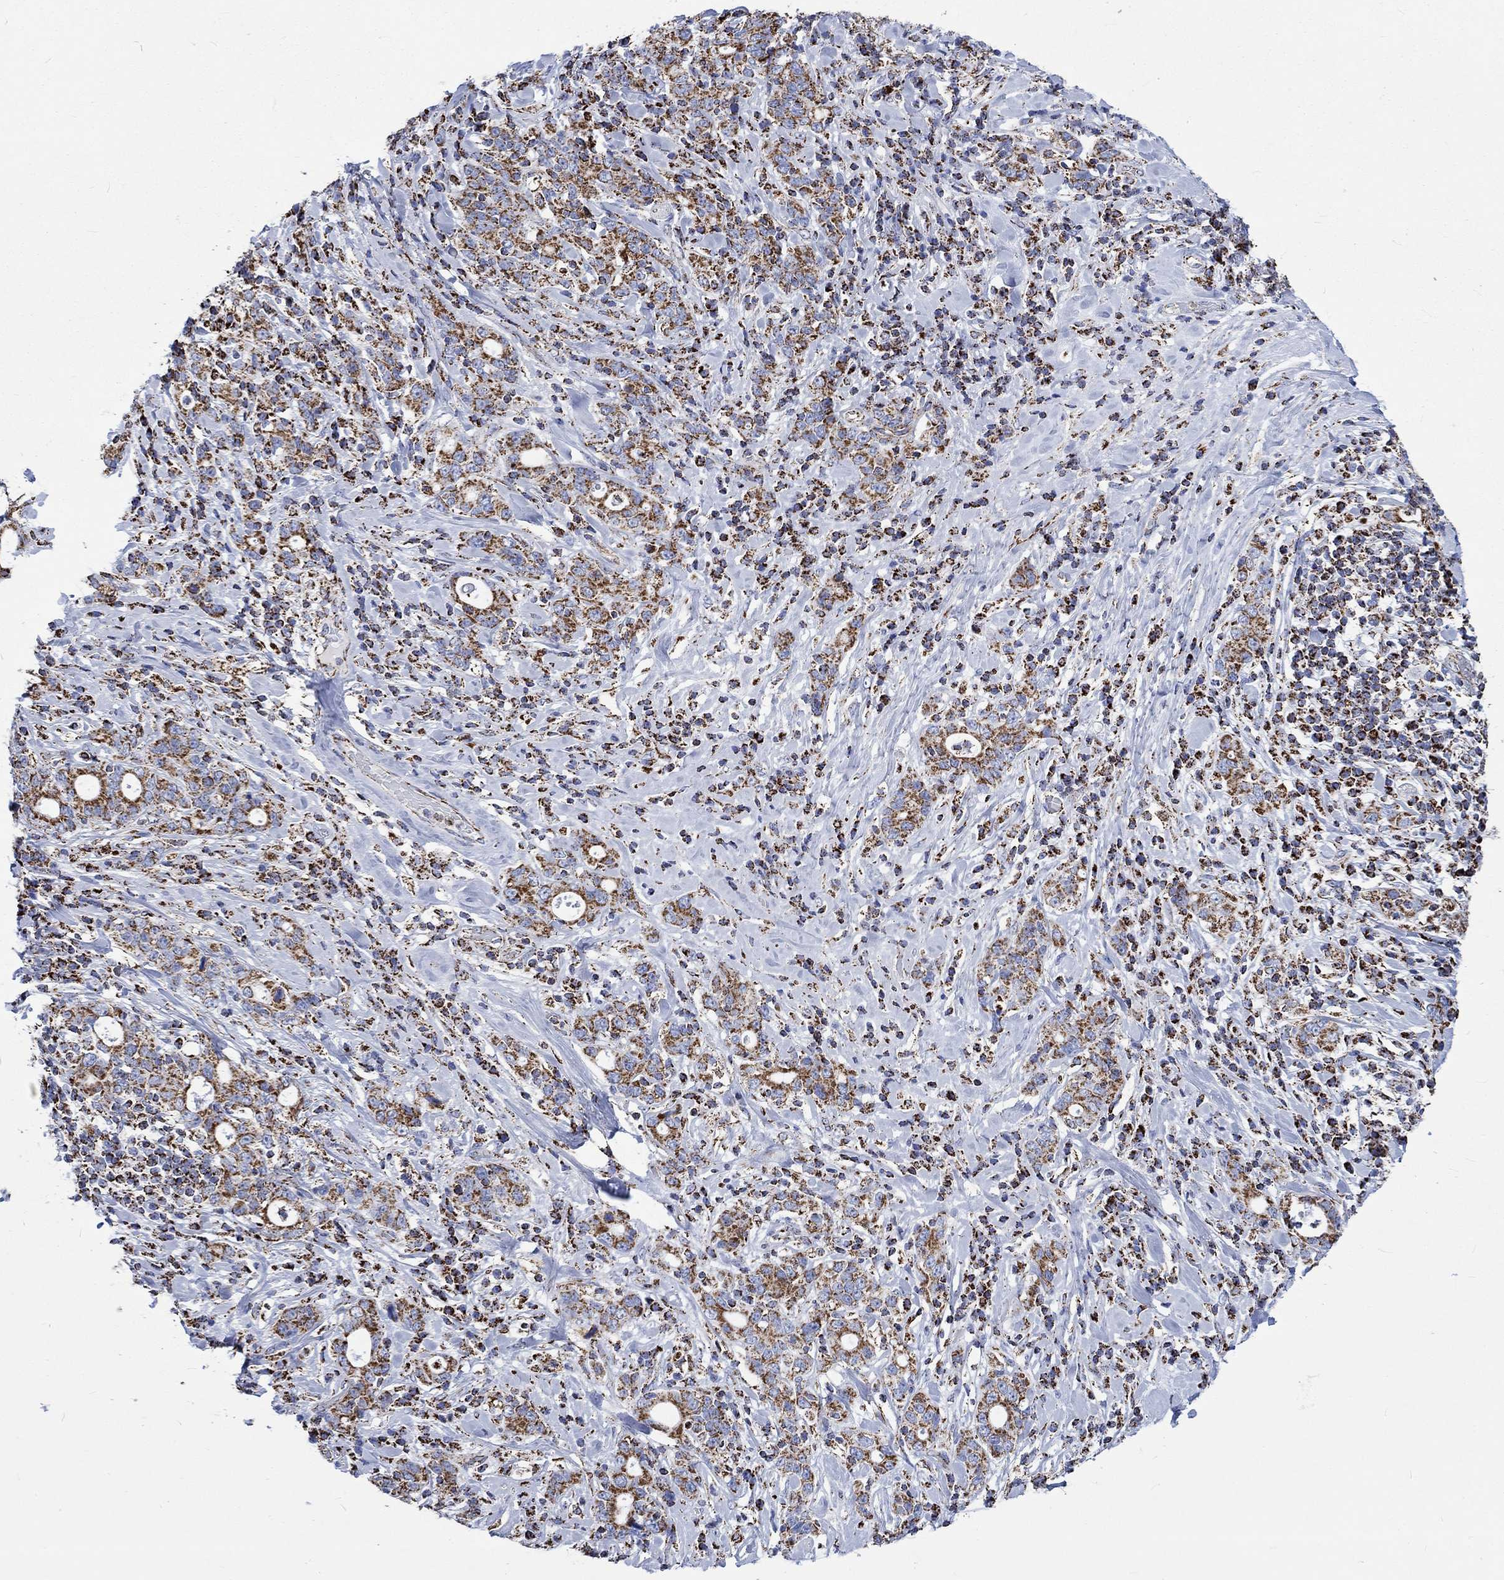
{"staining": {"intensity": "strong", "quantity": ">75%", "location": "cytoplasmic/membranous"}, "tissue": "stomach cancer", "cell_type": "Tumor cells", "image_type": "cancer", "snomed": [{"axis": "morphology", "description": "Adenocarcinoma, NOS"}, {"axis": "topography", "description": "Stomach"}], "caption": "Adenocarcinoma (stomach) was stained to show a protein in brown. There is high levels of strong cytoplasmic/membranous positivity in approximately >75% of tumor cells. The protein of interest is shown in brown color, while the nuclei are stained blue.", "gene": "RCE1", "patient": {"sex": "male", "age": 79}}